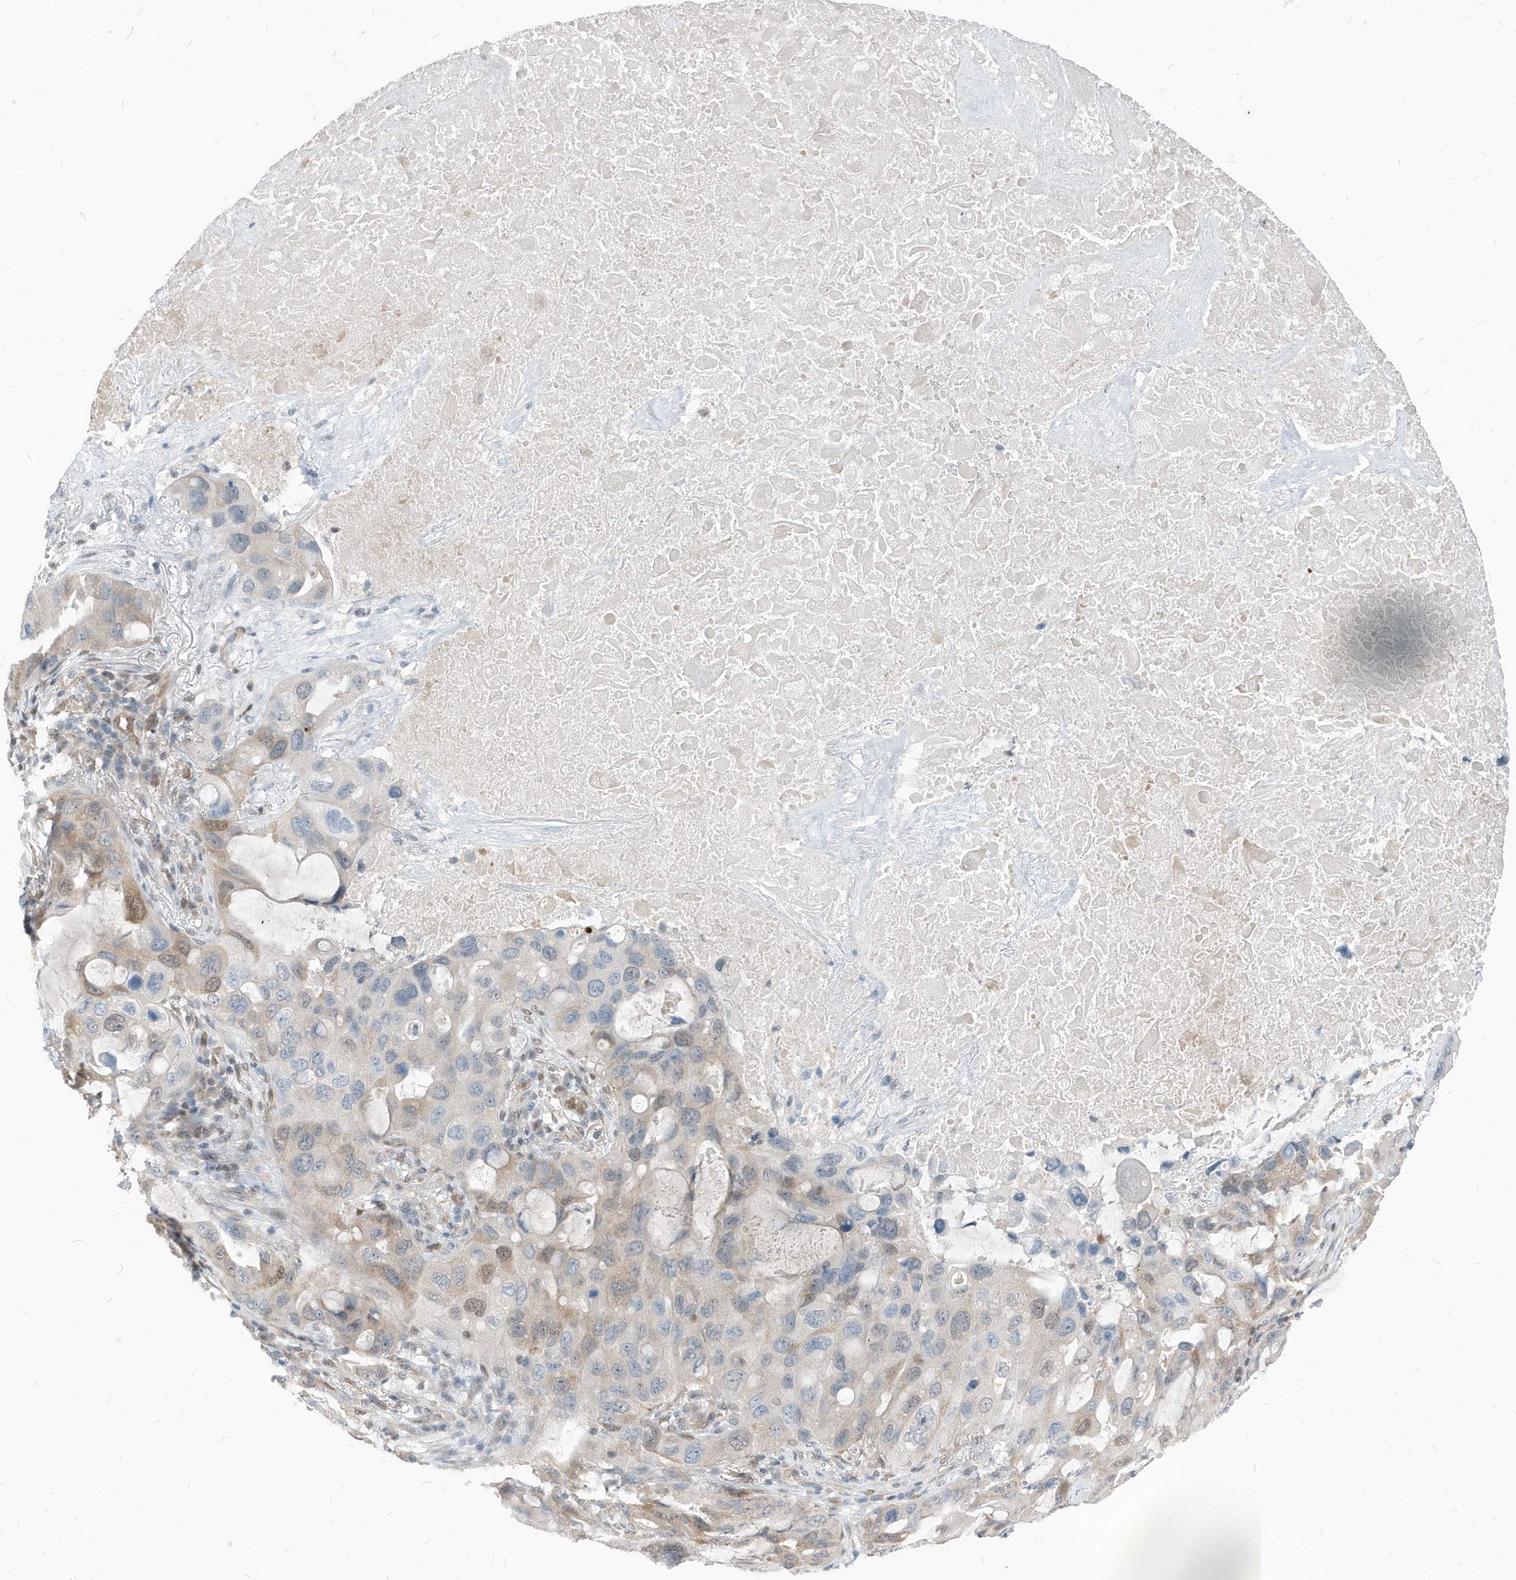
{"staining": {"intensity": "weak", "quantity": "<25%", "location": "cytoplasmic/membranous,nuclear"}, "tissue": "lung cancer", "cell_type": "Tumor cells", "image_type": "cancer", "snomed": [{"axis": "morphology", "description": "Squamous cell carcinoma, NOS"}, {"axis": "topography", "description": "Lung"}], "caption": "Immunohistochemistry (IHC) image of neoplastic tissue: lung squamous cell carcinoma stained with DAB reveals no significant protein expression in tumor cells.", "gene": "NCOA7", "patient": {"sex": "female", "age": 73}}